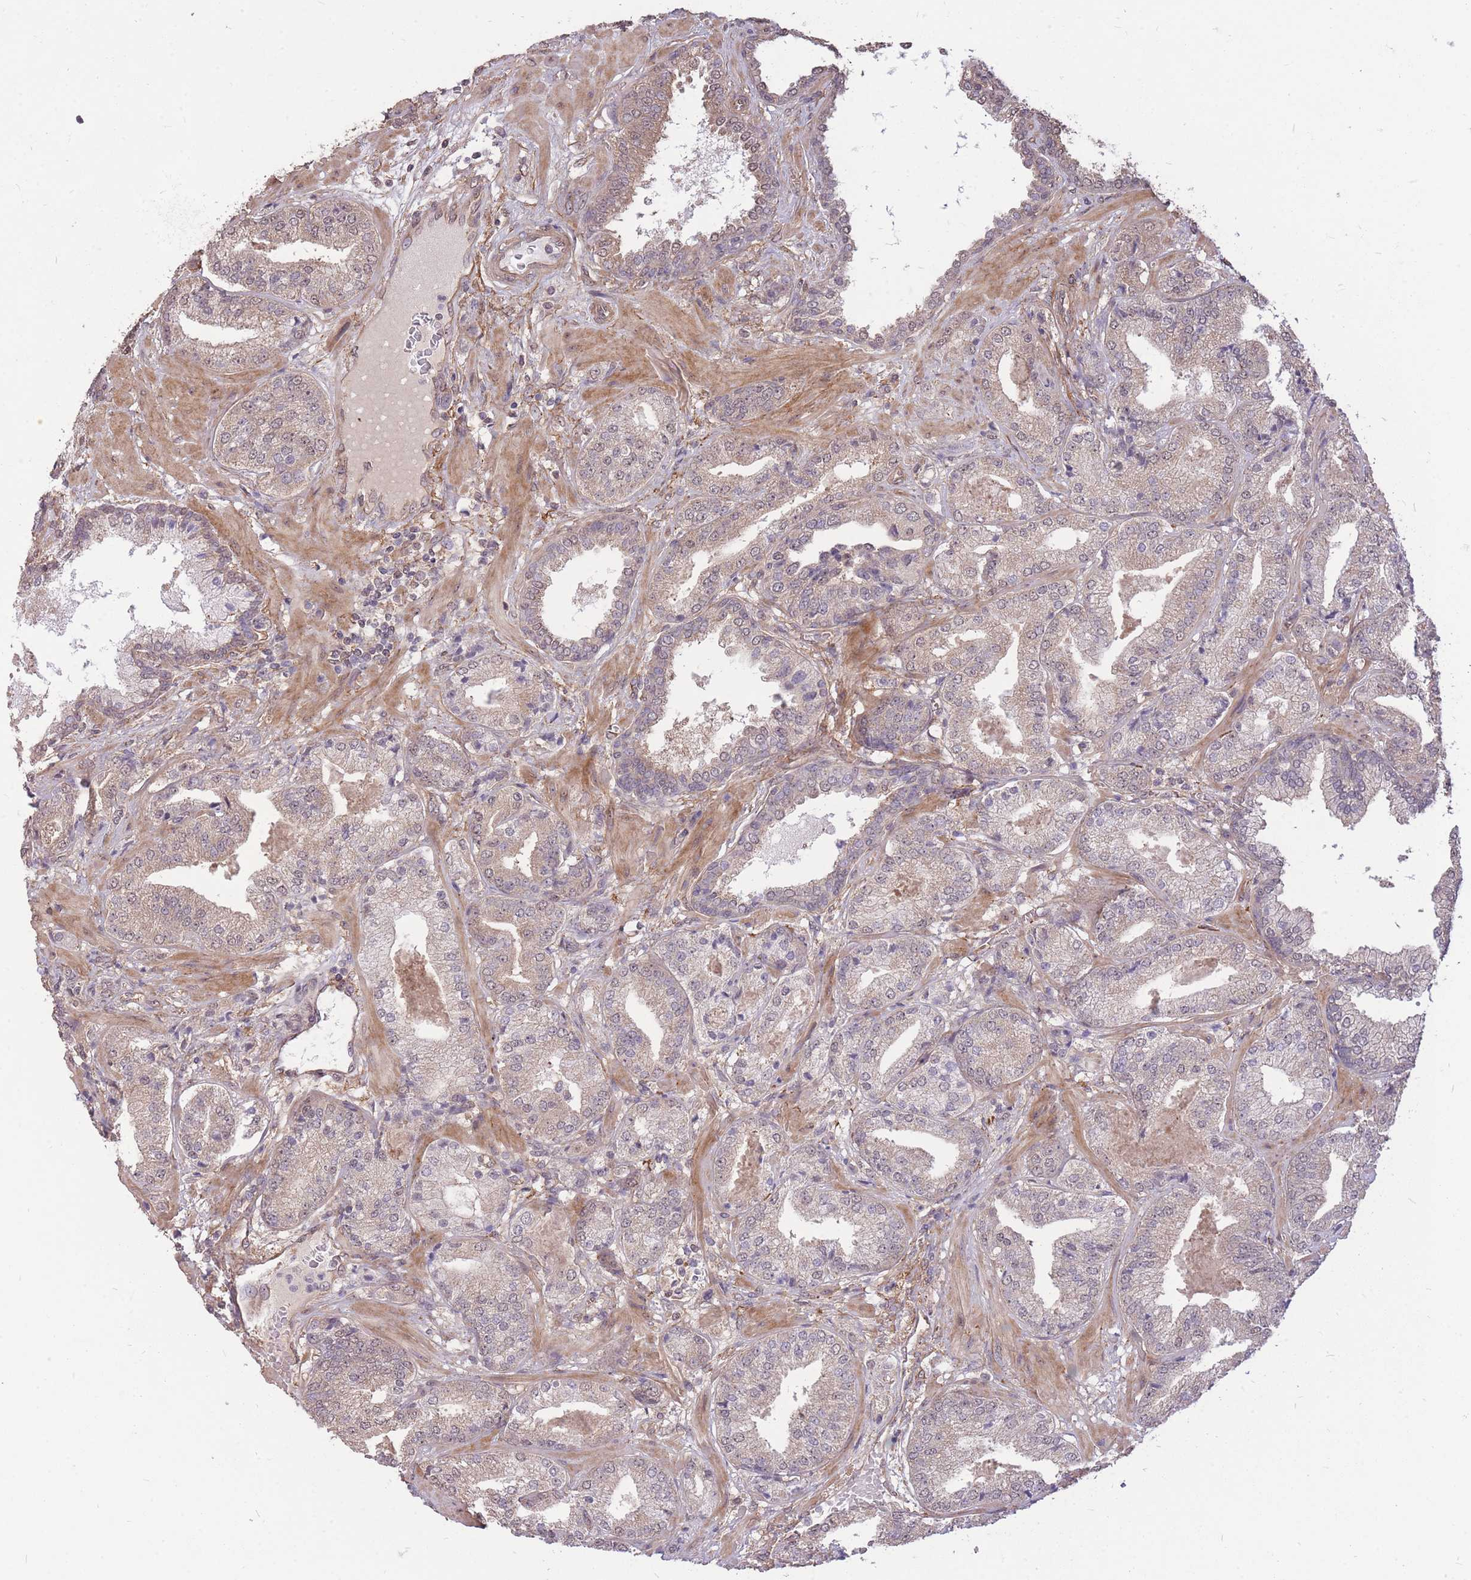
{"staining": {"intensity": "weak", "quantity": "<25%", "location": "cytoplasmic/membranous"}, "tissue": "prostate cancer", "cell_type": "Tumor cells", "image_type": "cancer", "snomed": [{"axis": "morphology", "description": "Adenocarcinoma, High grade"}, {"axis": "topography", "description": "Prostate"}], "caption": "IHC micrograph of neoplastic tissue: human high-grade adenocarcinoma (prostate) stained with DAB shows no significant protein staining in tumor cells.", "gene": "DYNC1LI2", "patient": {"sex": "male", "age": 63}}